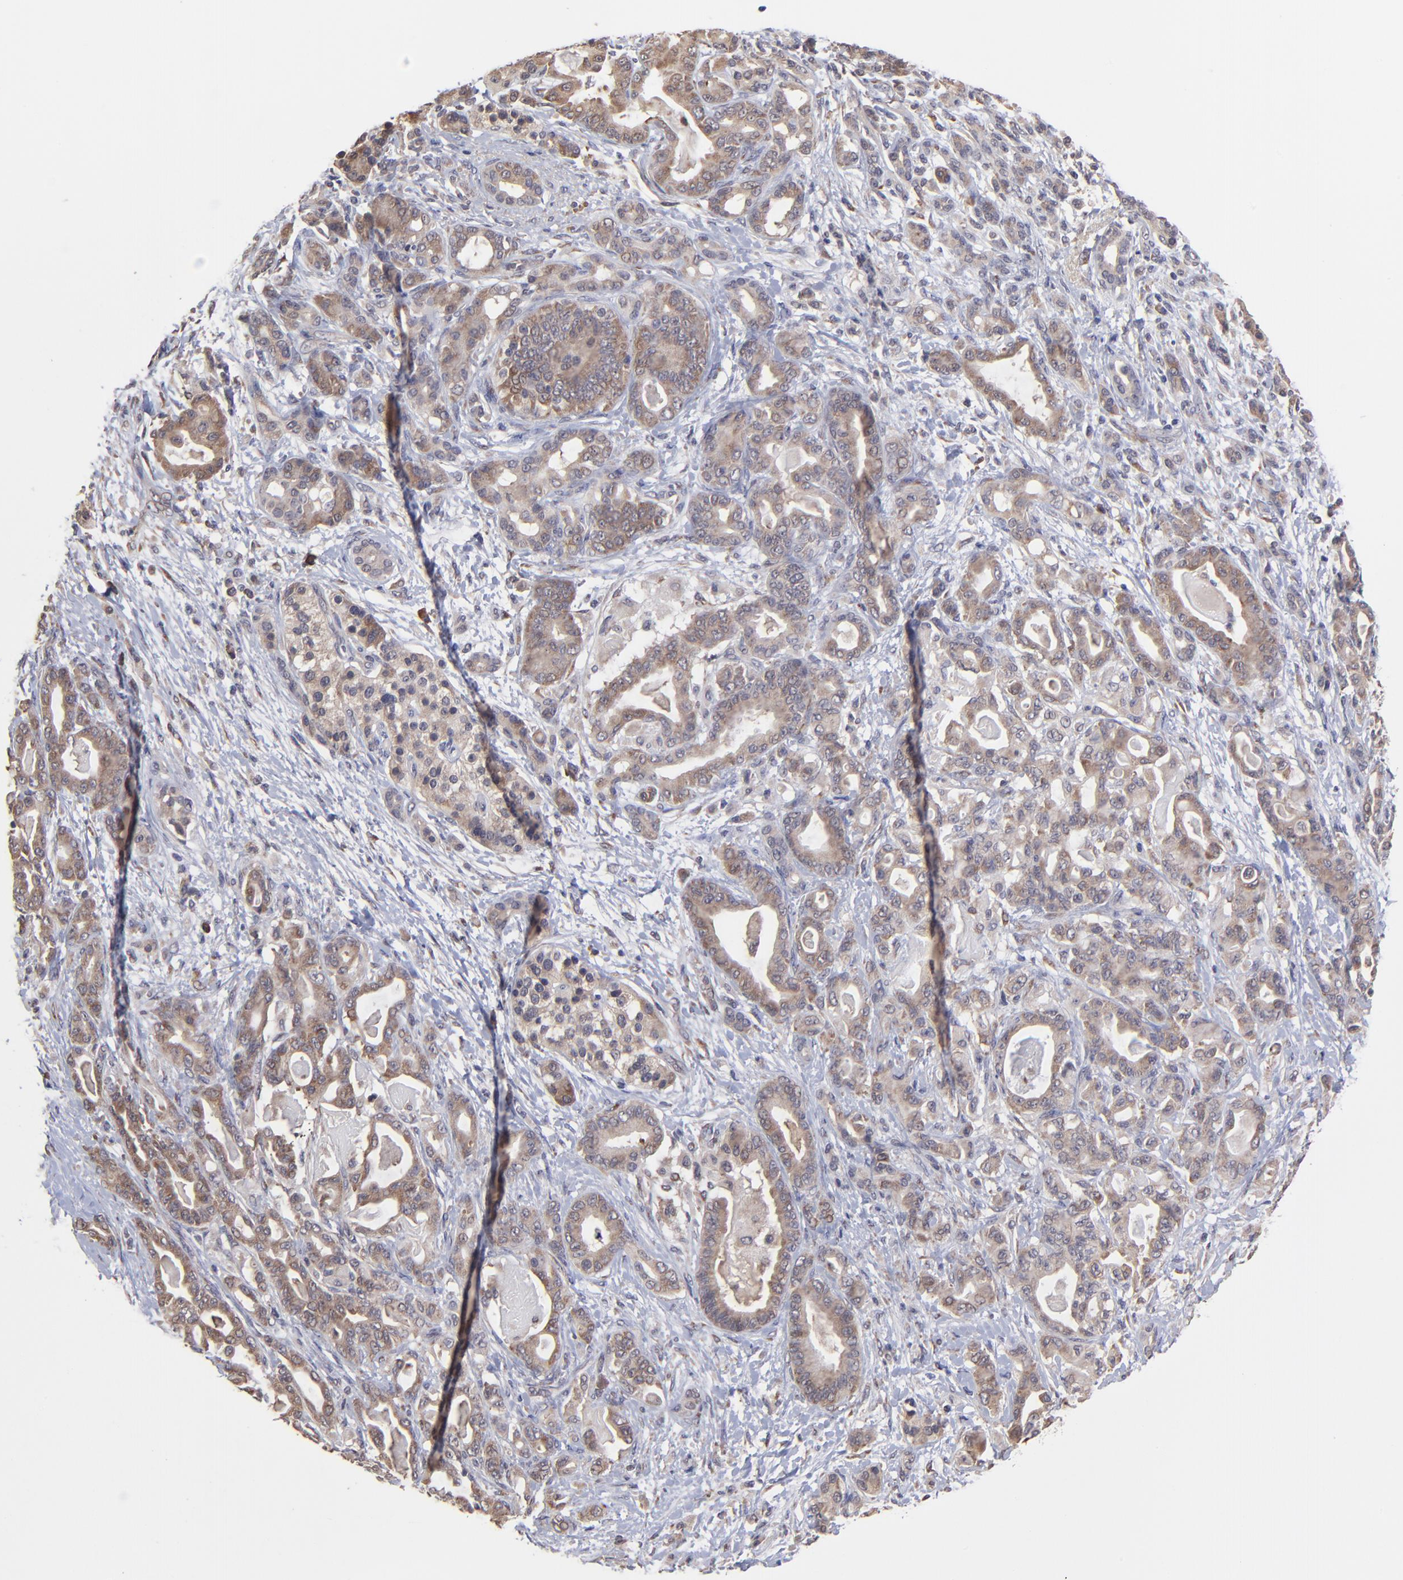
{"staining": {"intensity": "weak", "quantity": ">75%", "location": "cytoplasmic/membranous"}, "tissue": "pancreatic cancer", "cell_type": "Tumor cells", "image_type": "cancer", "snomed": [{"axis": "morphology", "description": "Adenocarcinoma, NOS"}, {"axis": "topography", "description": "Pancreas"}], "caption": "About >75% of tumor cells in human pancreatic cancer (adenocarcinoma) exhibit weak cytoplasmic/membranous protein expression as visualized by brown immunohistochemical staining.", "gene": "CHL1", "patient": {"sex": "male", "age": 63}}